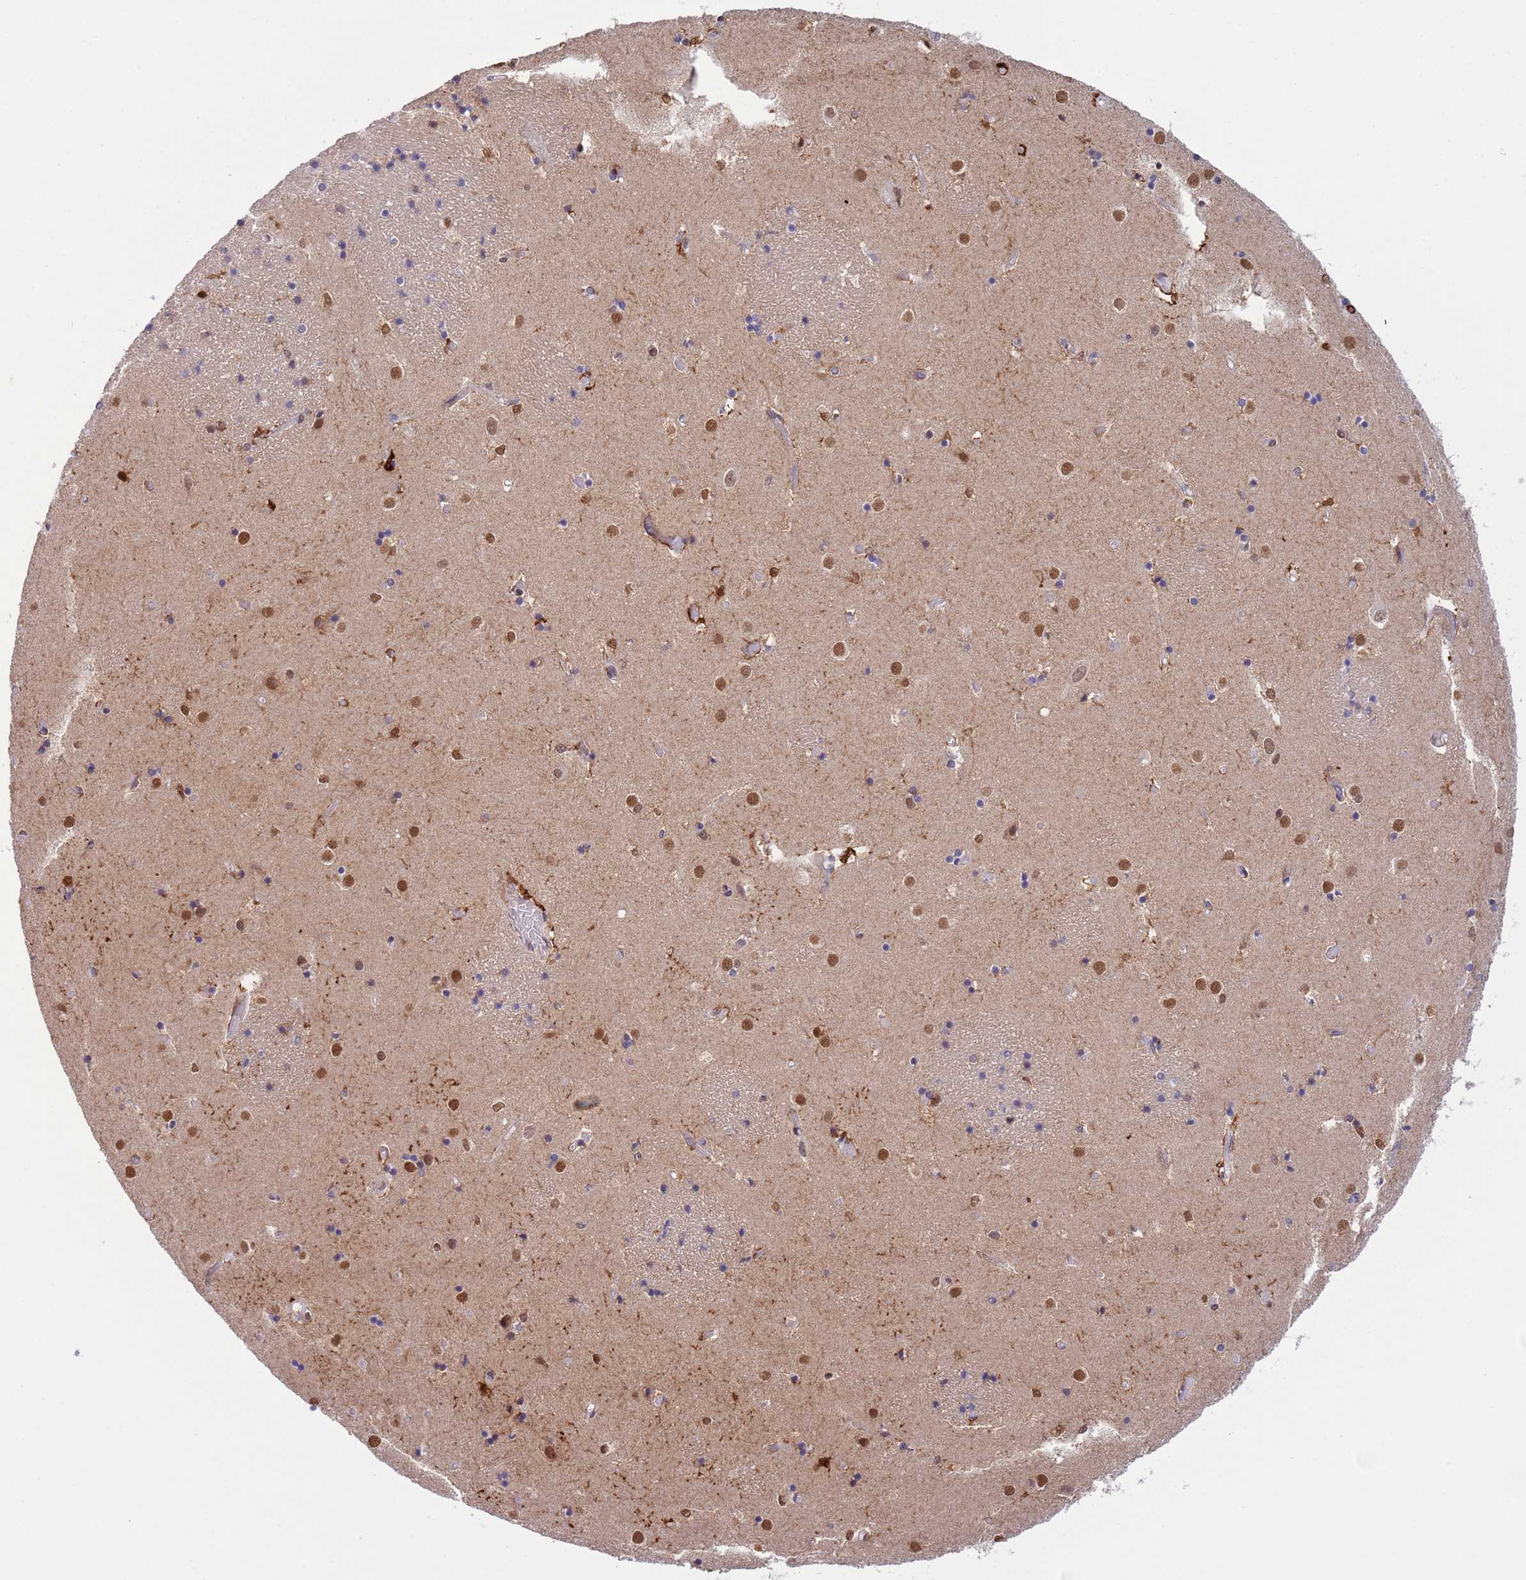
{"staining": {"intensity": "moderate", "quantity": ">75%", "location": "nuclear"}, "tissue": "caudate", "cell_type": "Glial cells", "image_type": "normal", "snomed": [{"axis": "morphology", "description": "Normal tissue, NOS"}, {"axis": "topography", "description": "Lateral ventricle wall"}], "caption": "Immunohistochemical staining of unremarkable human caudate exhibits >75% levels of moderate nuclear protein staining in about >75% of glial cells. The staining is performed using DAB (3,3'-diaminobenzidine) brown chromogen to label protein expression. The nuclei are counter-stained blue using hematoxylin.", "gene": "TRIM32", "patient": {"sex": "female", "age": 52}}